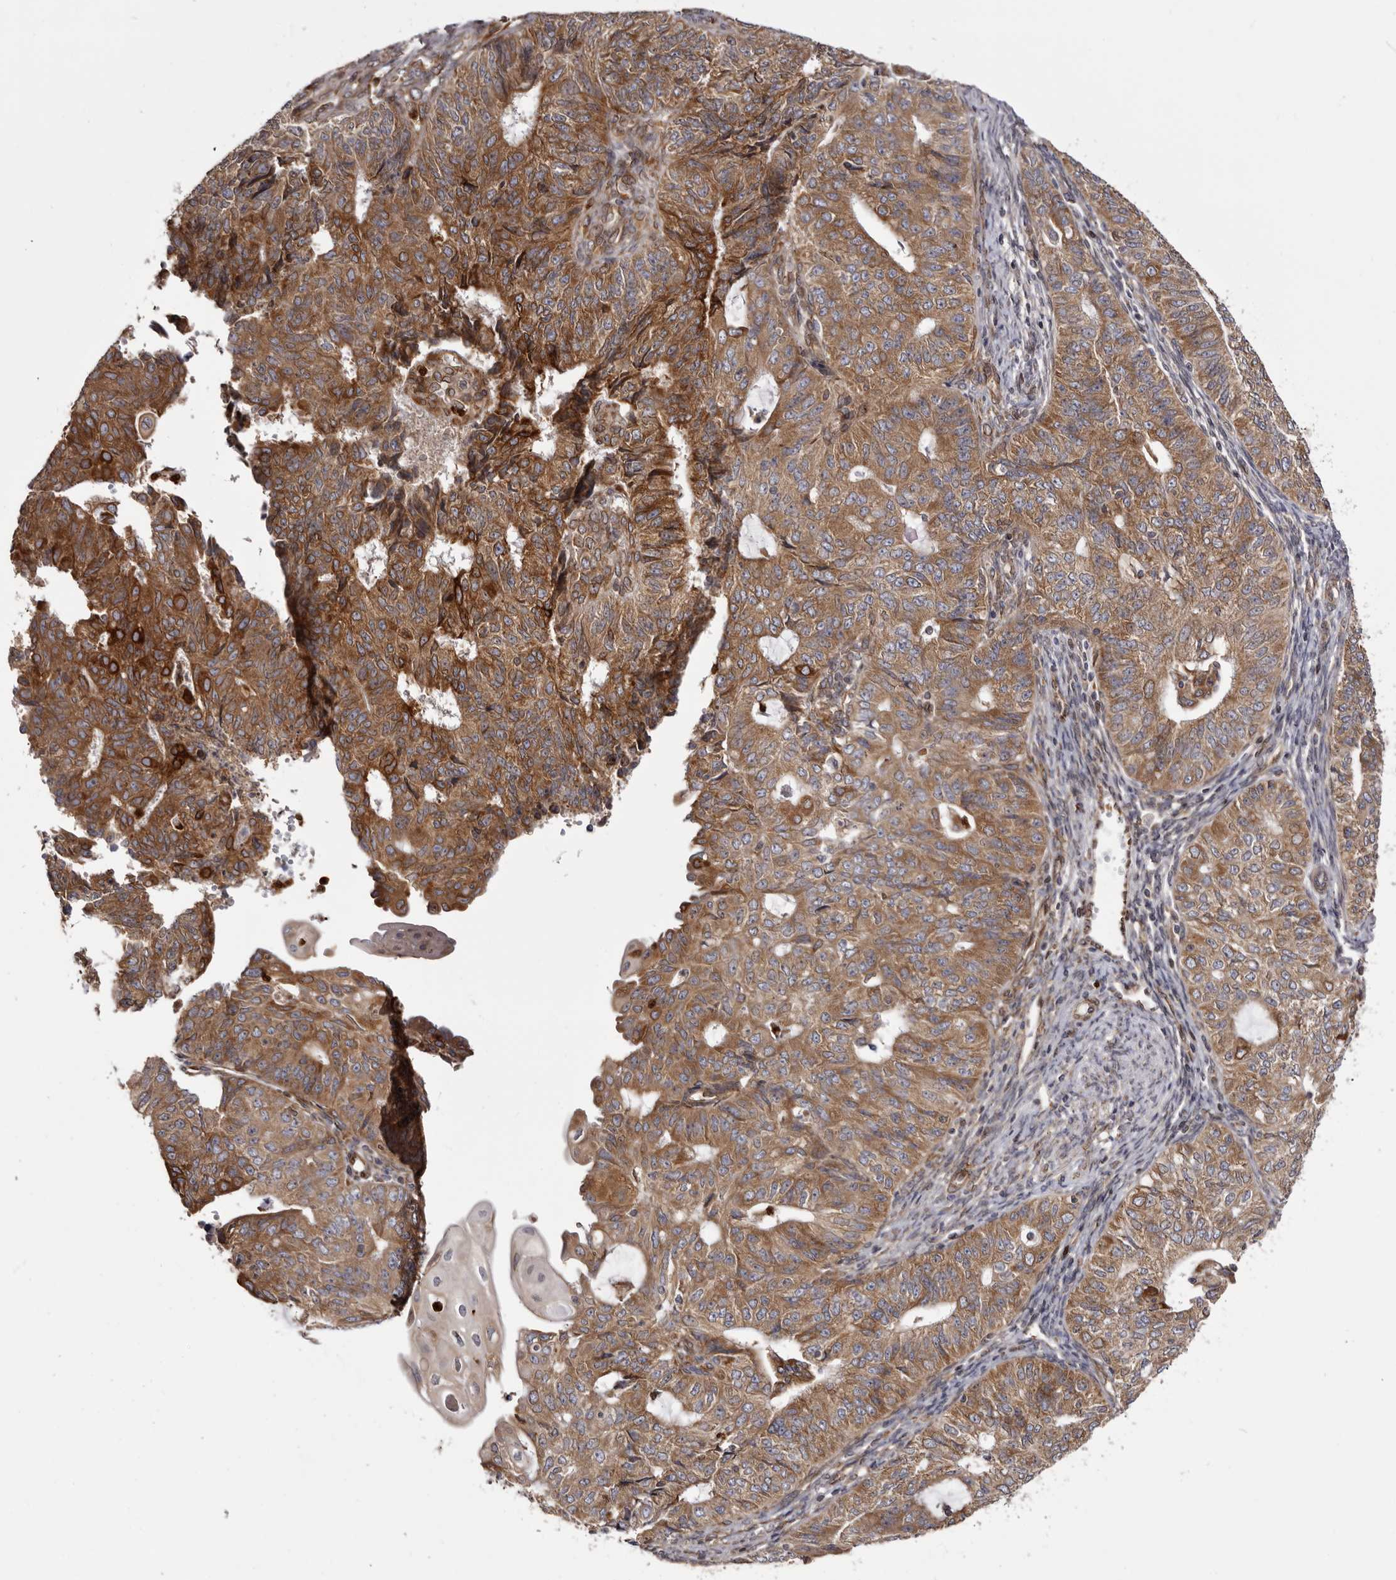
{"staining": {"intensity": "moderate", "quantity": ">75%", "location": "cytoplasmic/membranous"}, "tissue": "endometrial cancer", "cell_type": "Tumor cells", "image_type": "cancer", "snomed": [{"axis": "morphology", "description": "Adenocarcinoma, NOS"}, {"axis": "topography", "description": "Endometrium"}], "caption": "The image demonstrates immunohistochemical staining of endometrial cancer. There is moderate cytoplasmic/membranous positivity is appreciated in approximately >75% of tumor cells.", "gene": "C4orf3", "patient": {"sex": "female", "age": 32}}